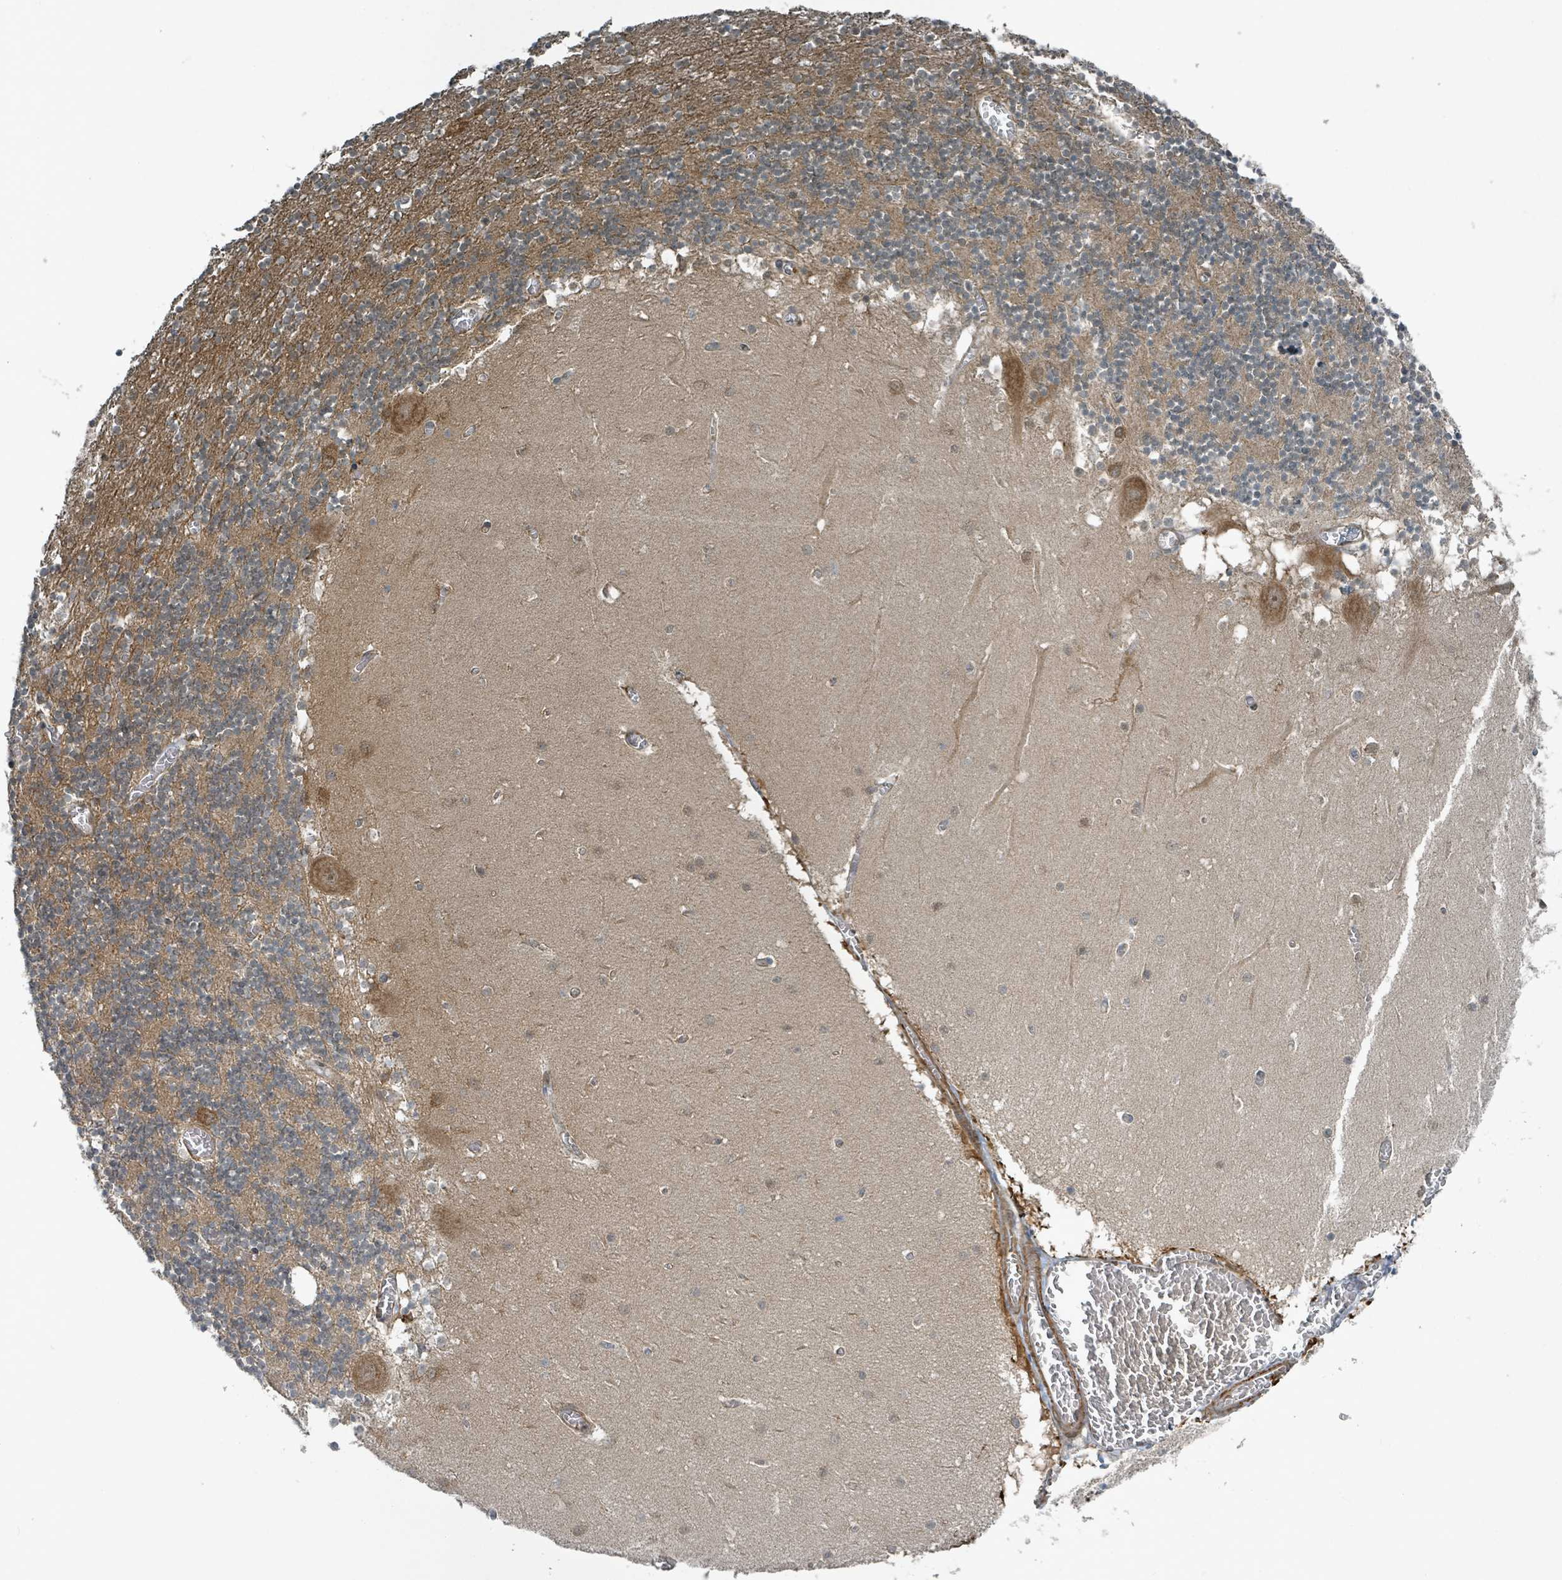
{"staining": {"intensity": "moderate", "quantity": "25%-75%", "location": "cytoplasmic/membranous"}, "tissue": "cerebellum", "cell_type": "Cells in granular layer", "image_type": "normal", "snomed": [{"axis": "morphology", "description": "Normal tissue, NOS"}, {"axis": "topography", "description": "Cerebellum"}], "caption": "High-magnification brightfield microscopy of unremarkable cerebellum stained with DAB (brown) and counterstained with hematoxylin (blue). cells in granular layer exhibit moderate cytoplasmic/membranous staining is seen in approximately25%-75% of cells. (Brightfield microscopy of DAB IHC at high magnification).", "gene": "RHPN2", "patient": {"sex": "female", "age": 28}}